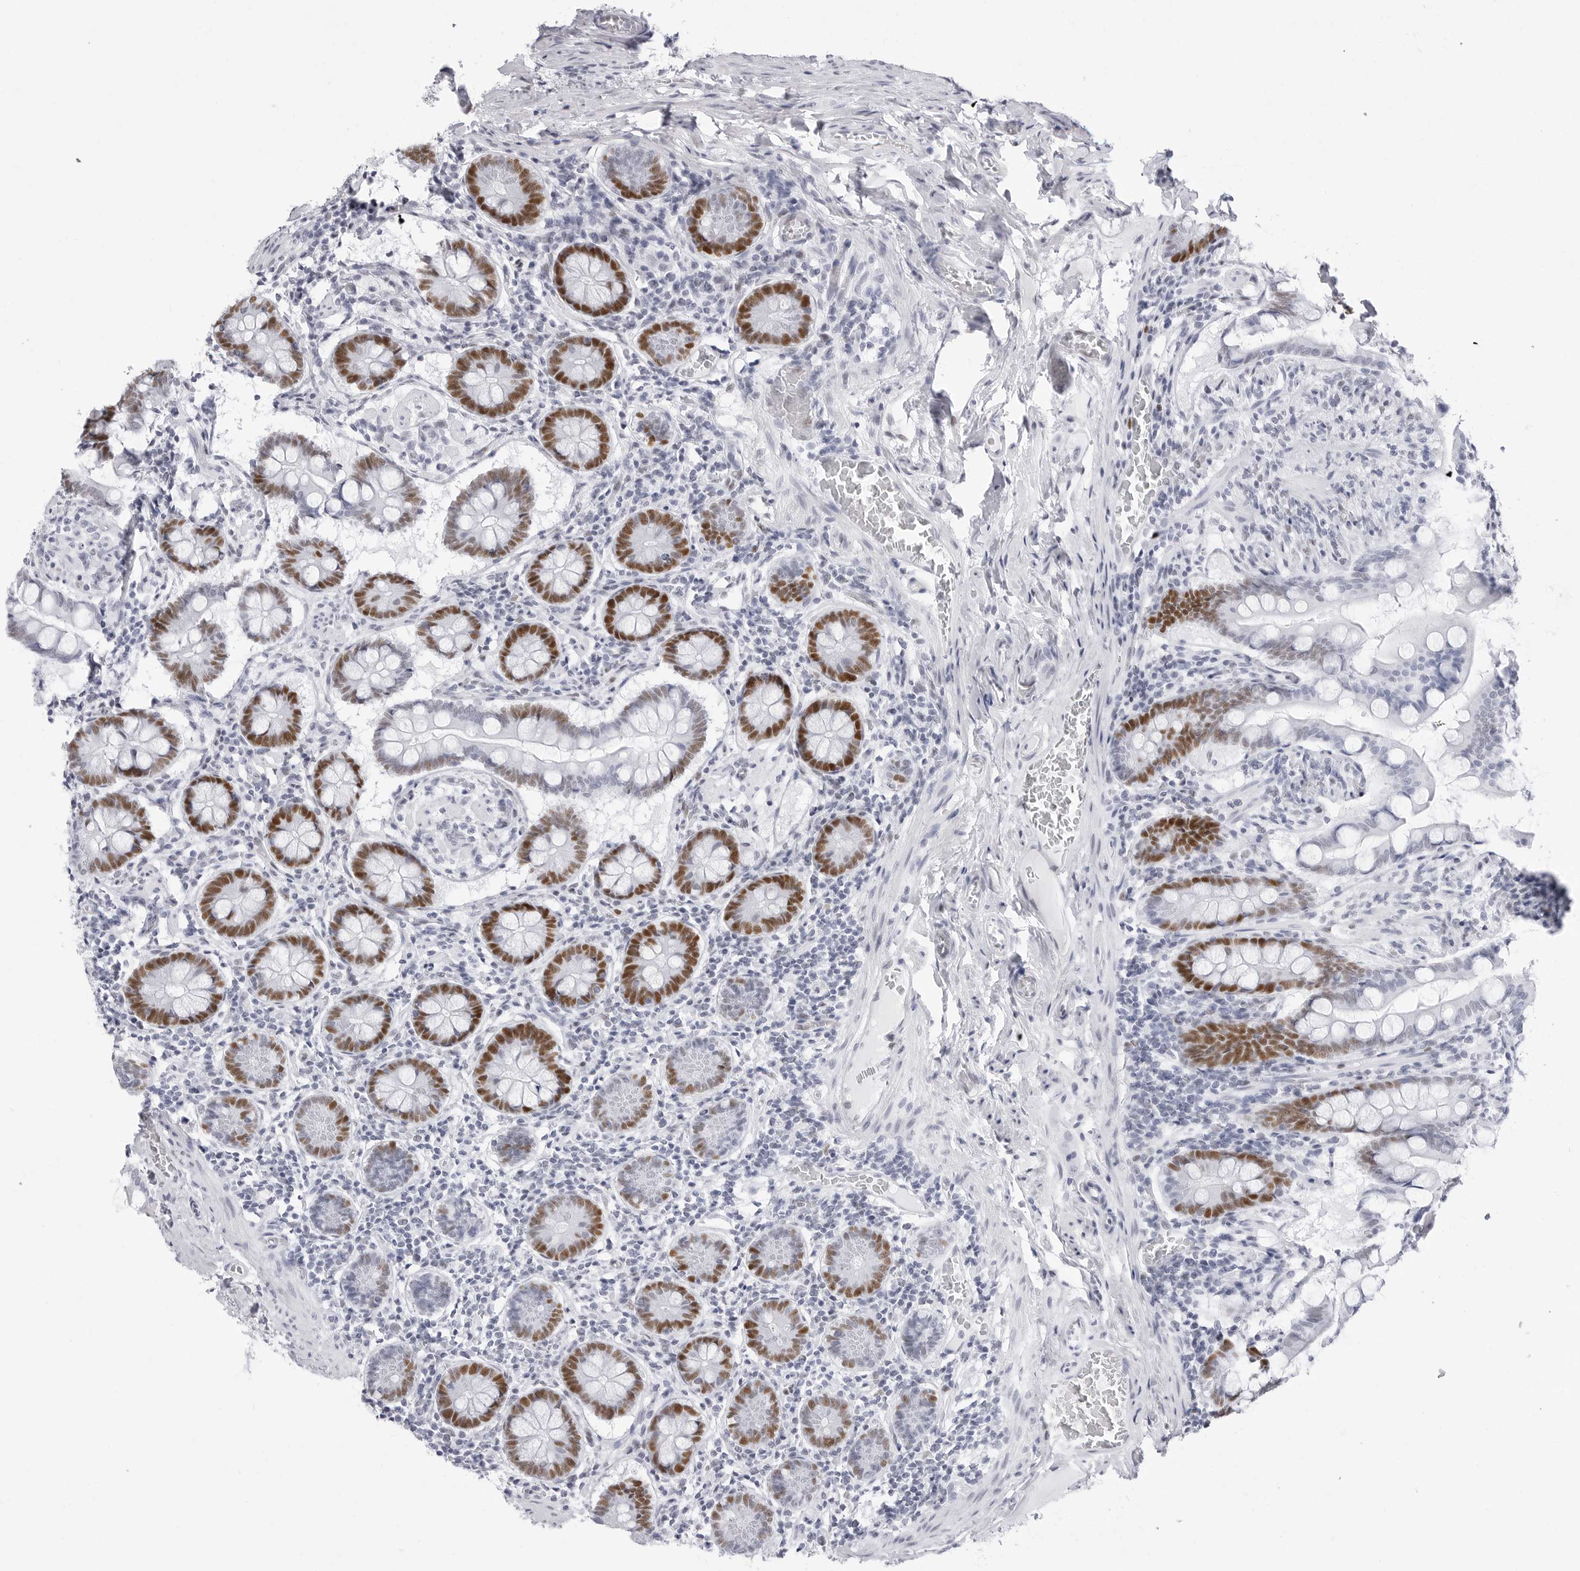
{"staining": {"intensity": "strong", "quantity": "25%-75%", "location": "nuclear"}, "tissue": "small intestine", "cell_type": "Glandular cells", "image_type": "normal", "snomed": [{"axis": "morphology", "description": "Normal tissue, NOS"}, {"axis": "topography", "description": "Small intestine"}], "caption": "This image exhibits IHC staining of benign human small intestine, with high strong nuclear expression in approximately 25%-75% of glandular cells.", "gene": "NASP", "patient": {"sex": "male", "age": 41}}